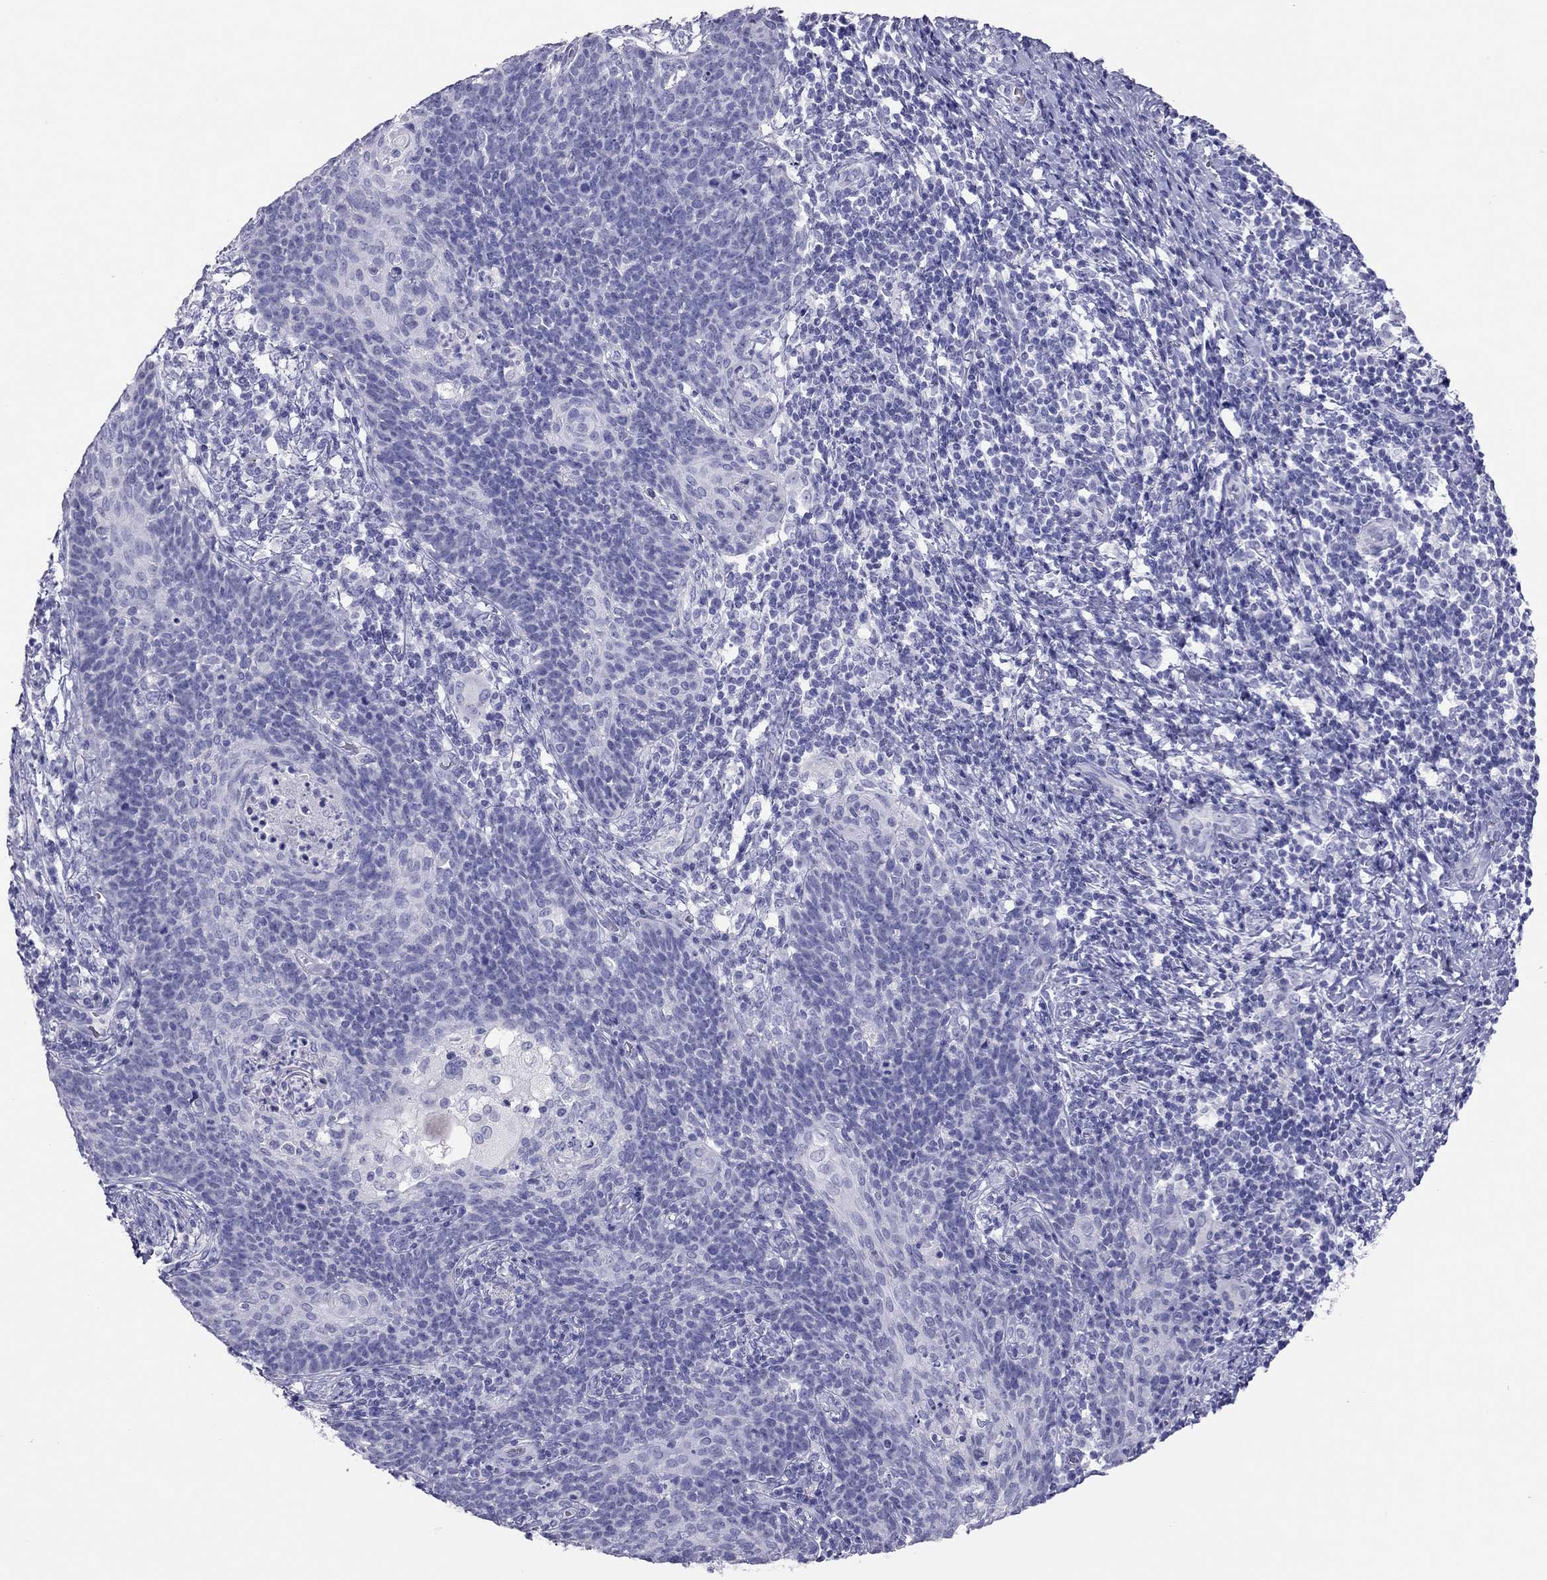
{"staining": {"intensity": "negative", "quantity": "none", "location": "none"}, "tissue": "cervical cancer", "cell_type": "Tumor cells", "image_type": "cancer", "snomed": [{"axis": "morphology", "description": "Squamous cell carcinoma, NOS"}, {"axis": "topography", "description": "Cervix"}], "caption": "Tumor cells show no significant staining in cervical cancer.", "gene": "TSHB", "patient": {"sex": "female", "age": 39}}